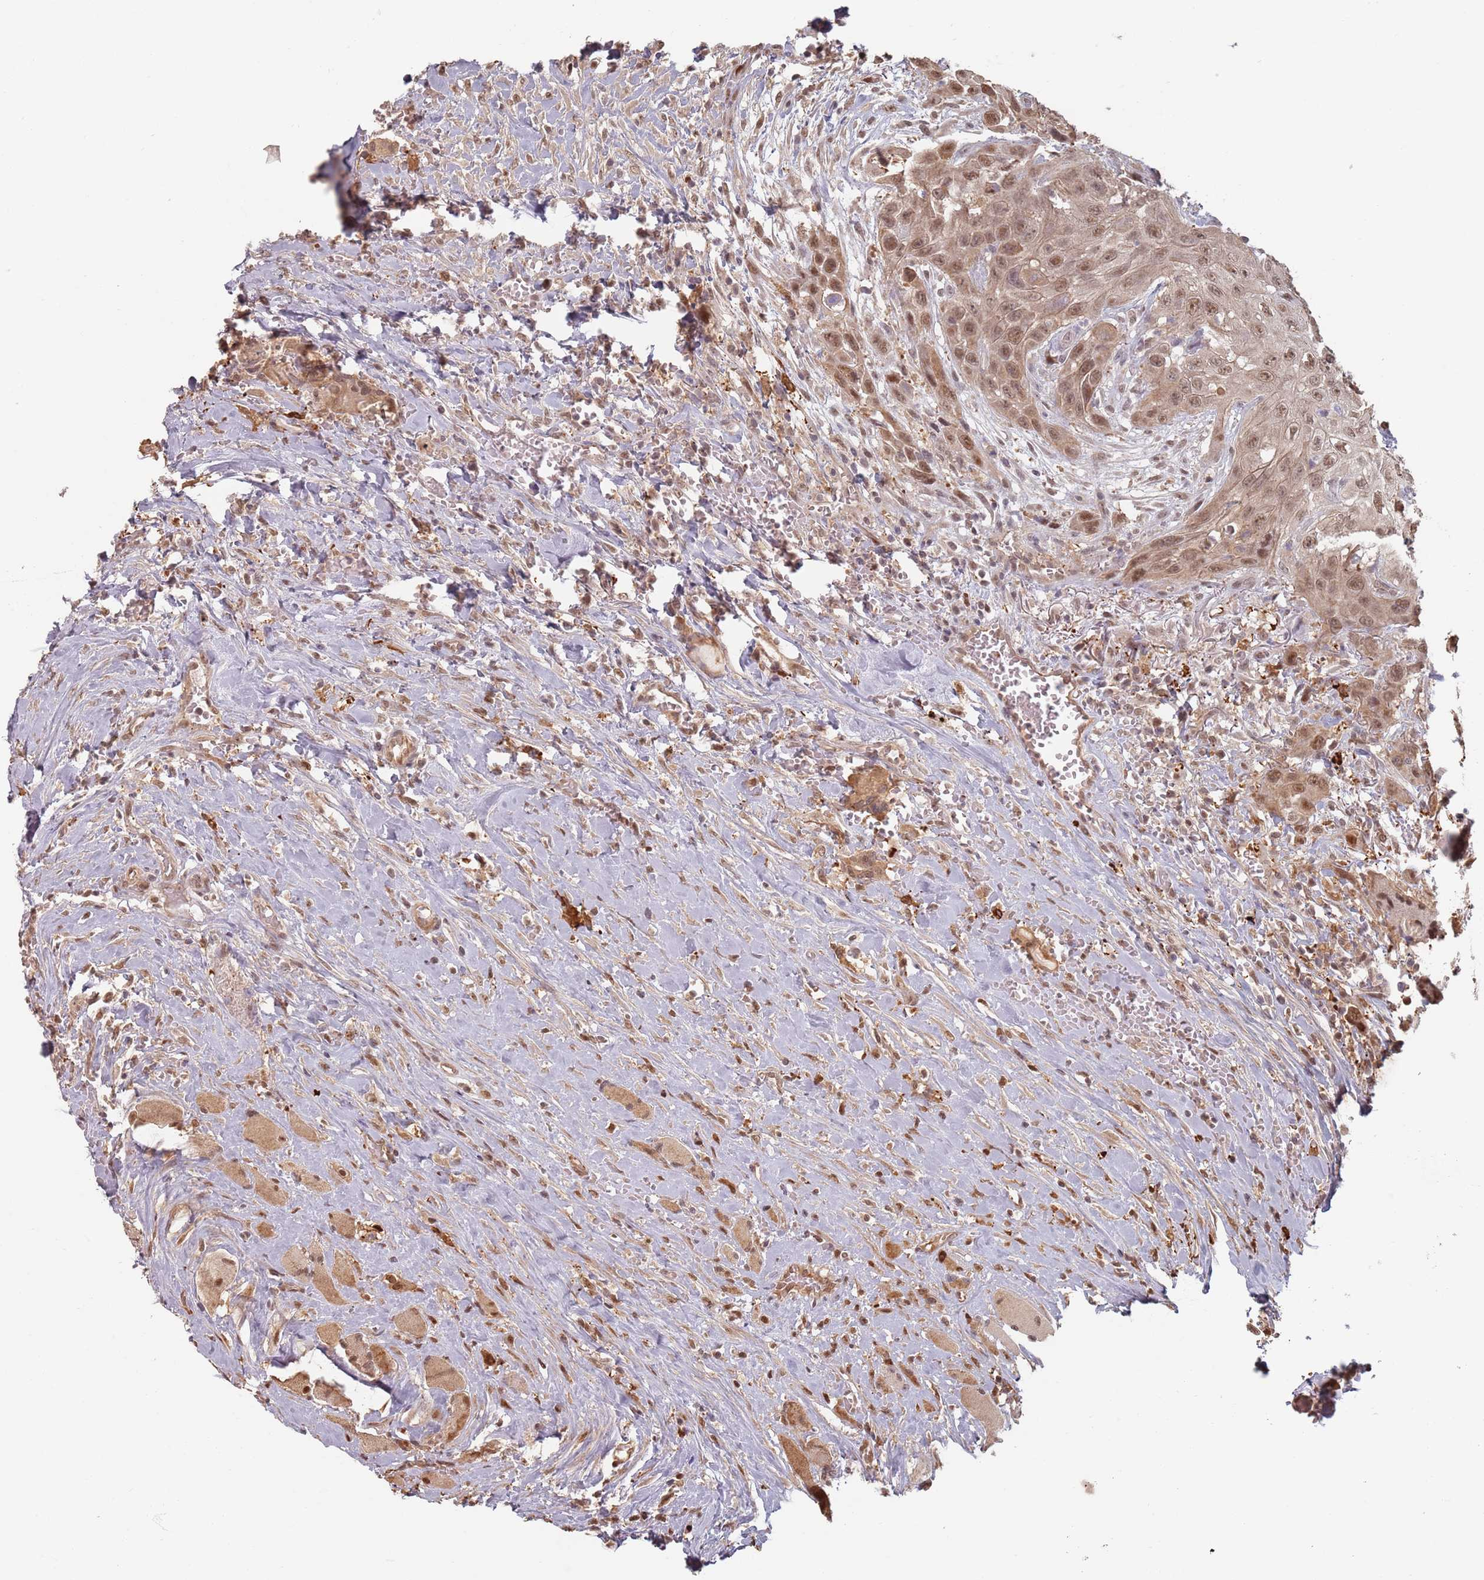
{"staining": {"intensity": "moderate", "quantity": ">75%", "location": "nuclear"}, "tissue": "head and neck cancer", "cell_type": "Tumor cells", "image_type": "cancer", "snomed": [{"axis": "morphology", "description": "Squamous cell carcinoma, NOS"}, {"axis": "topography", "description": "Head-Neck"}], "caption": "Head and neck cancer (squamous cell carcinoma) tissue exhibits moderate nuclear positivity in approximately >75% of tumor cells (DAB = brown stain, brightfield microscopy at high magnification).", "gene": "PLSCR5", "patient": {"sex": "male", "age": 81}}